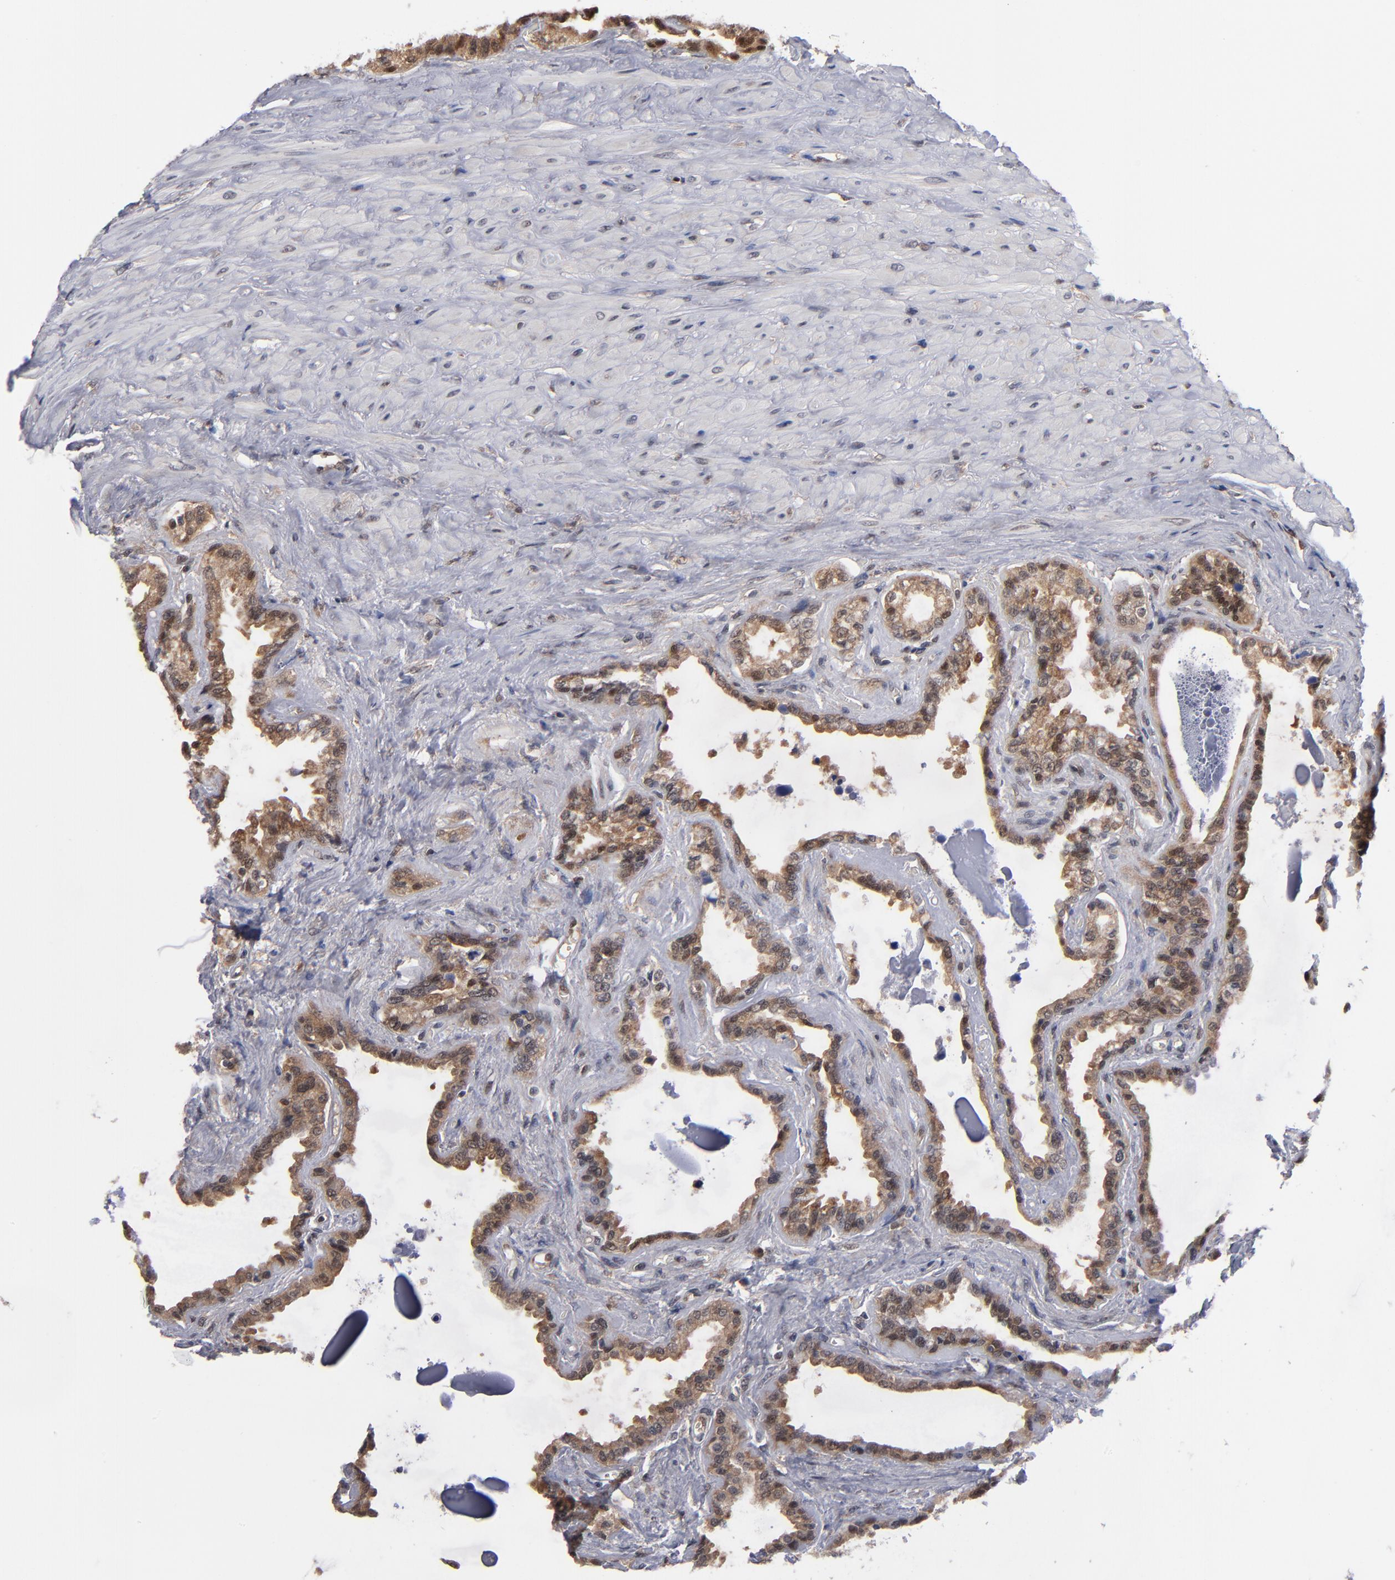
{"staining": {"intensity": "moderate", "quantity": ">75%", "location": "cytoplasmic/membranous"}, "tissue": "seminal vesicle", "cell_type": "Glandular cells", "image_type": "normal", "snomed": [{"axis": "morphology", "description": "Normal tissue, NOS"}, {"axis": "morphology", "description": "Inflammation, NOS"}, {"axis": "topography", "description": "Urinary bladder"}, {"axis": "topography", "description": "Prostate"}, {"axis": "topography", "description": "Seminal veicle"}], "caption": "The photomicrograph shows a brown stain indicating the presence of a protein in the cytoplasmic/membranous of glandular cells in seminal vesicle.", "gene": "ALG13", "patient": {"sex": "male", "age": 82}}